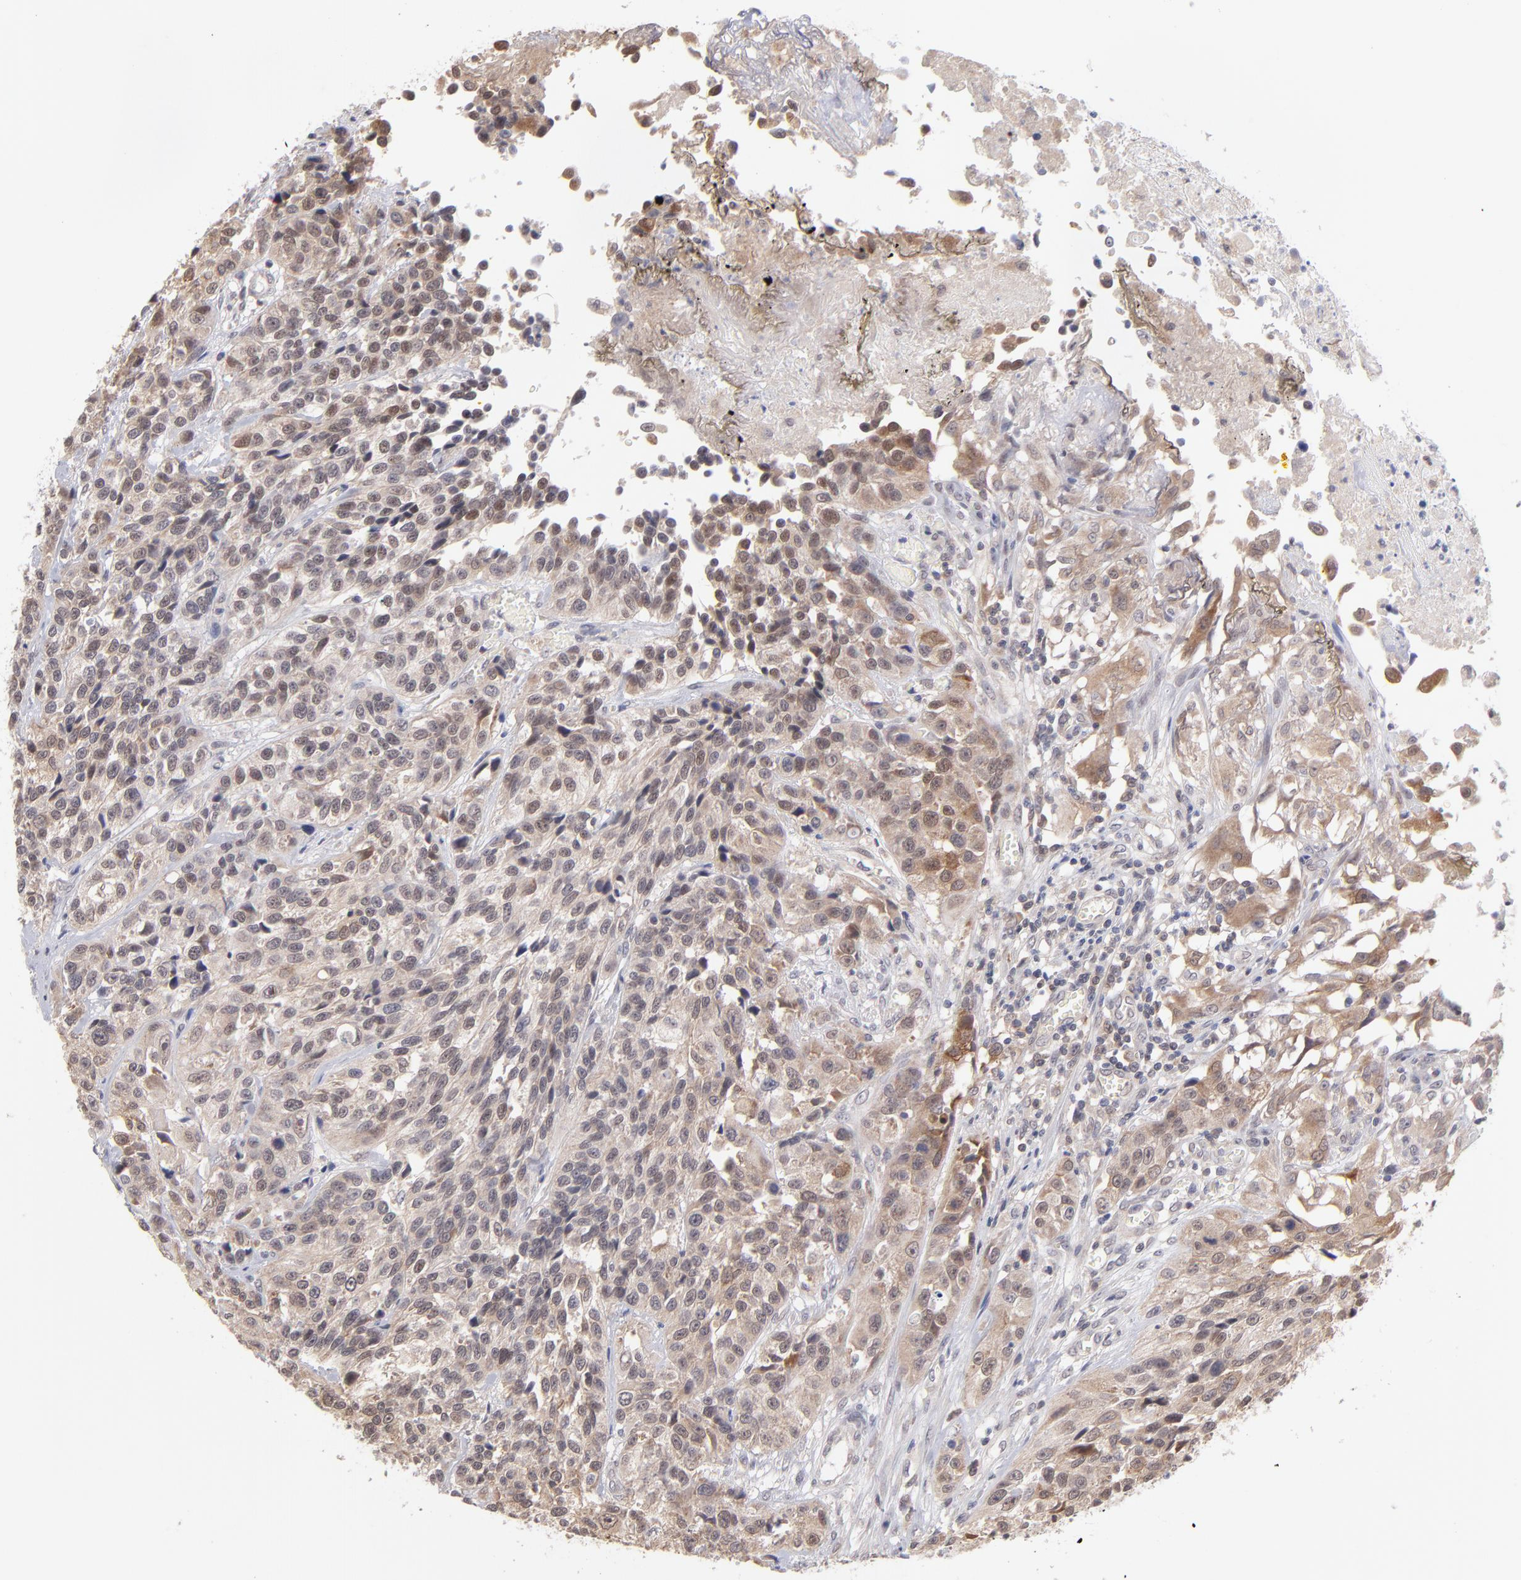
{"staining": {"intensity": "moderate", "quantity": "<25%", "location": "cytoplasmic/membranous"}, "tissue": "urothelial cancer", "cell_type": "Tumor cells", "image_type": "cancer", "snomed": [{"axis": "morphology", "description": "Urothelial carcinoma, High grade"}, {"axis": "topography", "description": "Urinary bladder"}], "caption": "Moderate cytoplasmic/membranous protein positivity is present in about <25% of tumor cells in urothelial cancer.", "gene": "OAS1", "patient": {"sex": "female", "age": 81}}